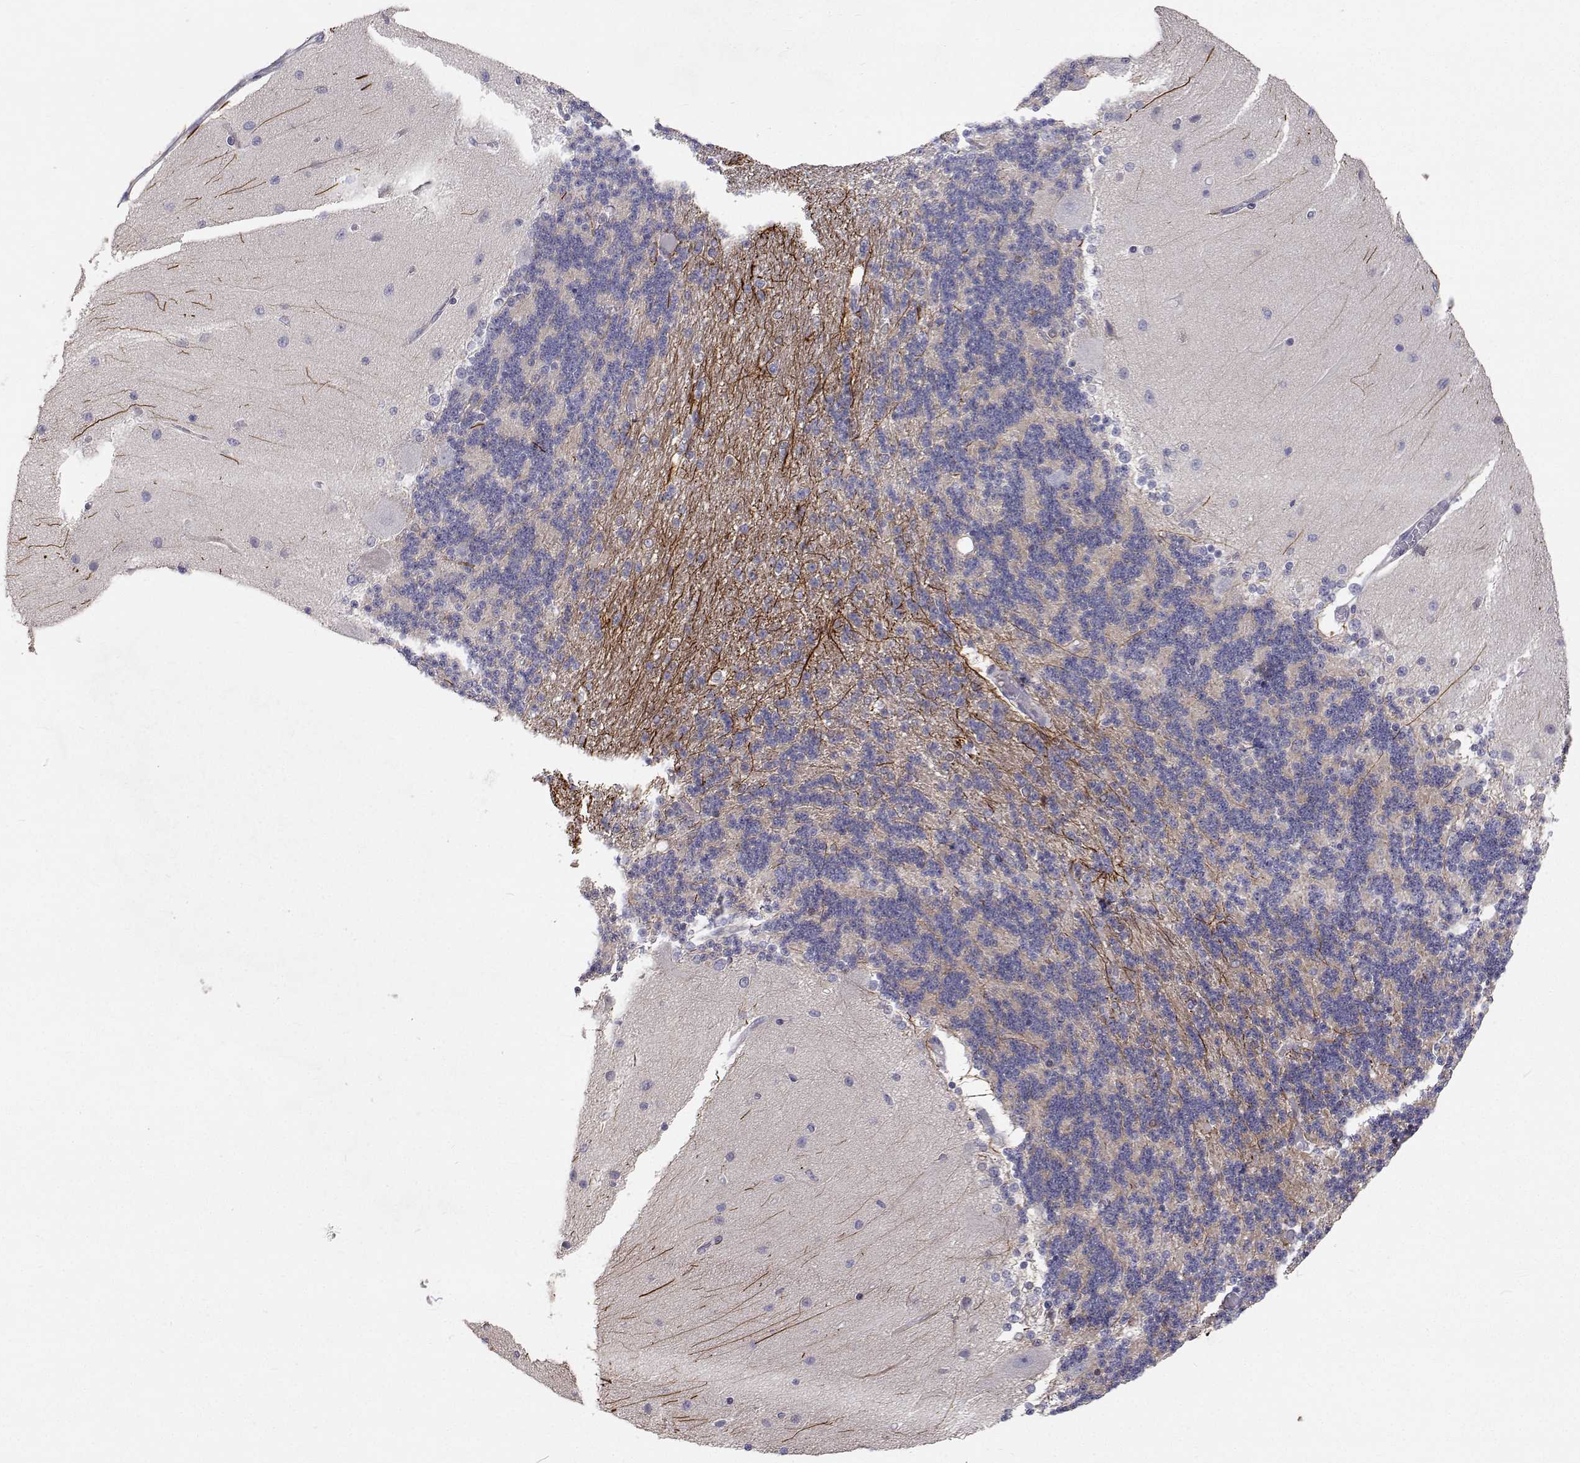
{"staining": {"intensity": "negative", "quantity": "none", "location": "none"}, "tissue": "cerebellum", "cell_type": "Cells in granular layer", "image_type": "normal", "snomed": [{"axis": "morphology", "description": "Normal tissue, NOS"}, {"axis": "topography", "description": "Cerebellum"}], "caption": "This micrograph is of normal cerebellum stained with immunohistochemistry (IHC) to label a protein in brown with the nuclei are counter-stained blue. There is no staining in cells in granular layer. (Brightfield microscopy of DAB (3,3'-diaminobenzidine) IHC at high magnification).", "gene": "MYPN", "patient": {"sex": "female", "age": 54}}